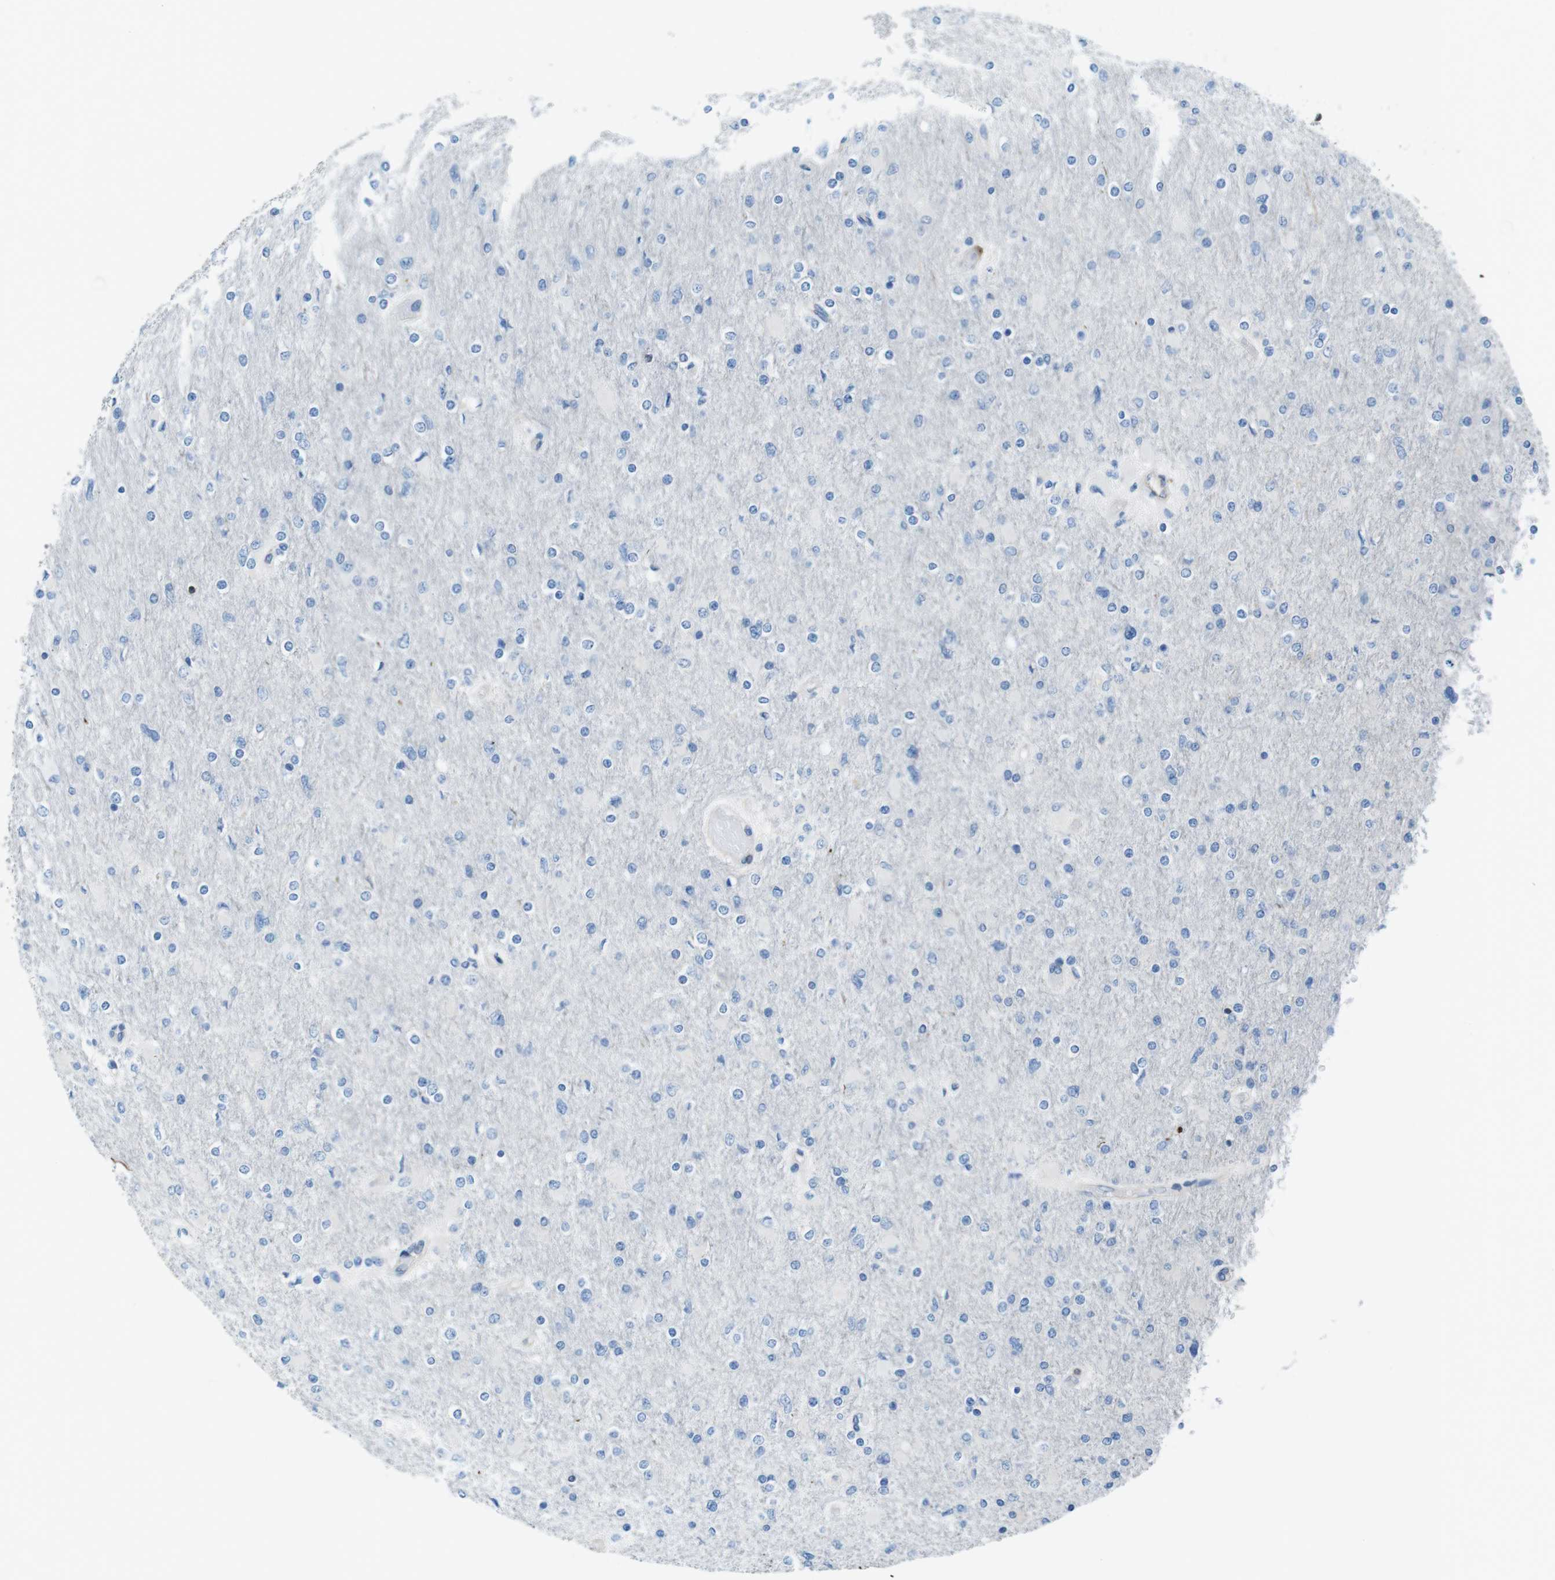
{"staining": {"intensity": "negative", "quantity": "none", "location": "none"}, "tissue": "glioma", "cell_type": "Tumor cells", "image_type": "cancer", "snomed": [{"axis": "morphology", "description": "Glioma, malignant, High grade"}, {"axis": "topography", "description": "Cerebral cortex"}], "caption": "Tumor cells show no significant protein expression in glioma. The staining was performed using DAB (3,3'-diaminobenzidine) to visualize the protein expression in brown, while the nuclei were stained in blue with hematoxylin (Magnification: 20x).", "gene": "TES", "patient": {"sex": "female", "age": 36}}